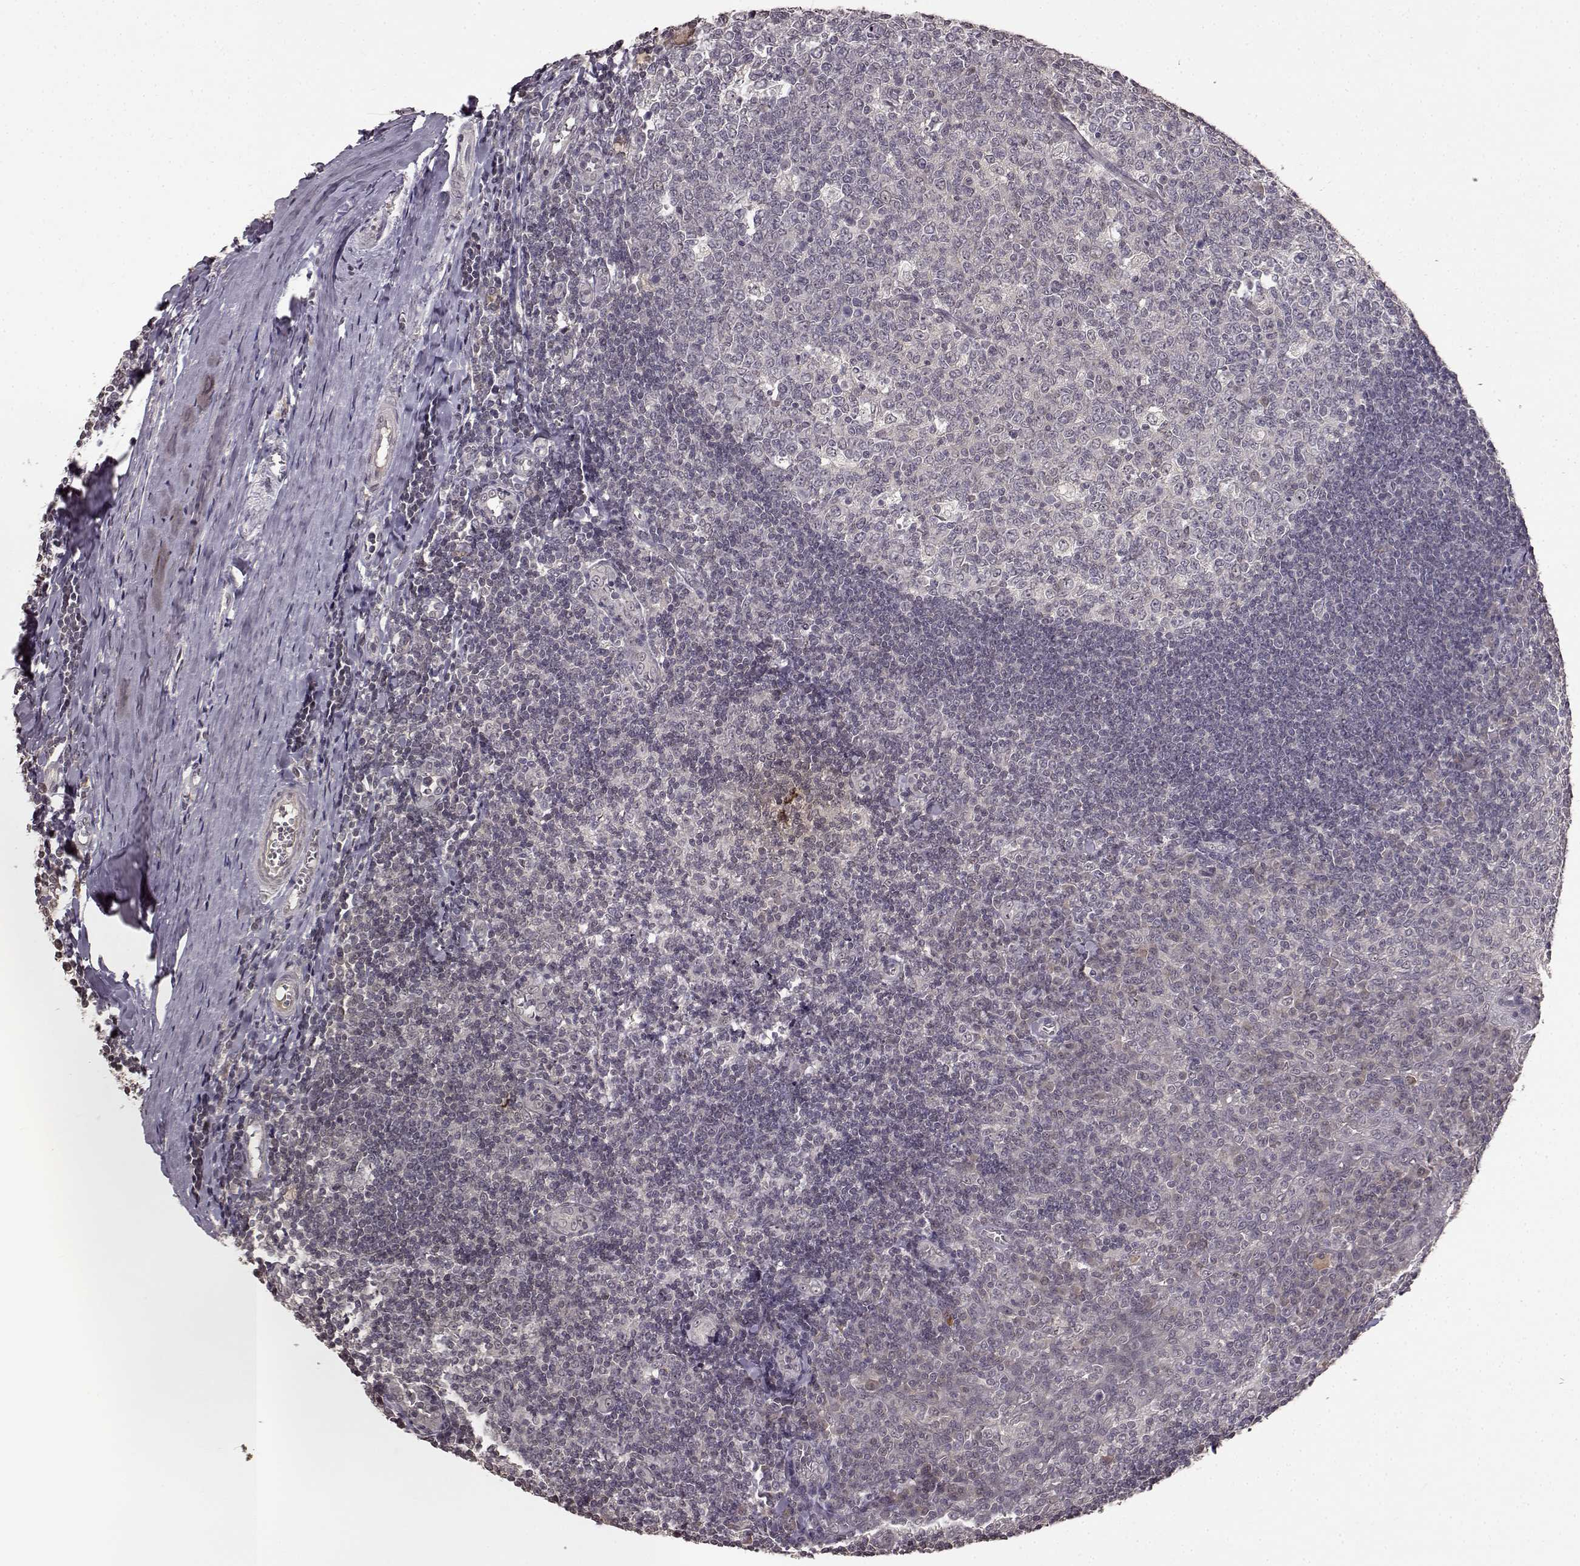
{"staining": {"intensity": "negative", "quantity": "none", "location": "none"}, "tissue": "tonsil", "cell_type": "Germinal center cells", "image_type": "normal", "snomed": [{"axis": "morphology", "description": "Normal tissue, NOS"}, {"axis": "topography", "description": "Tonsil"}], "caption": "Immunohistochemistry photomicrograph of benign tonsil: tonsil stained with DAB demonstrates no significant protein positivity in germinal center cells.", "gene": "NTRK2", "patient": {"sex": "female", "age": 12}}